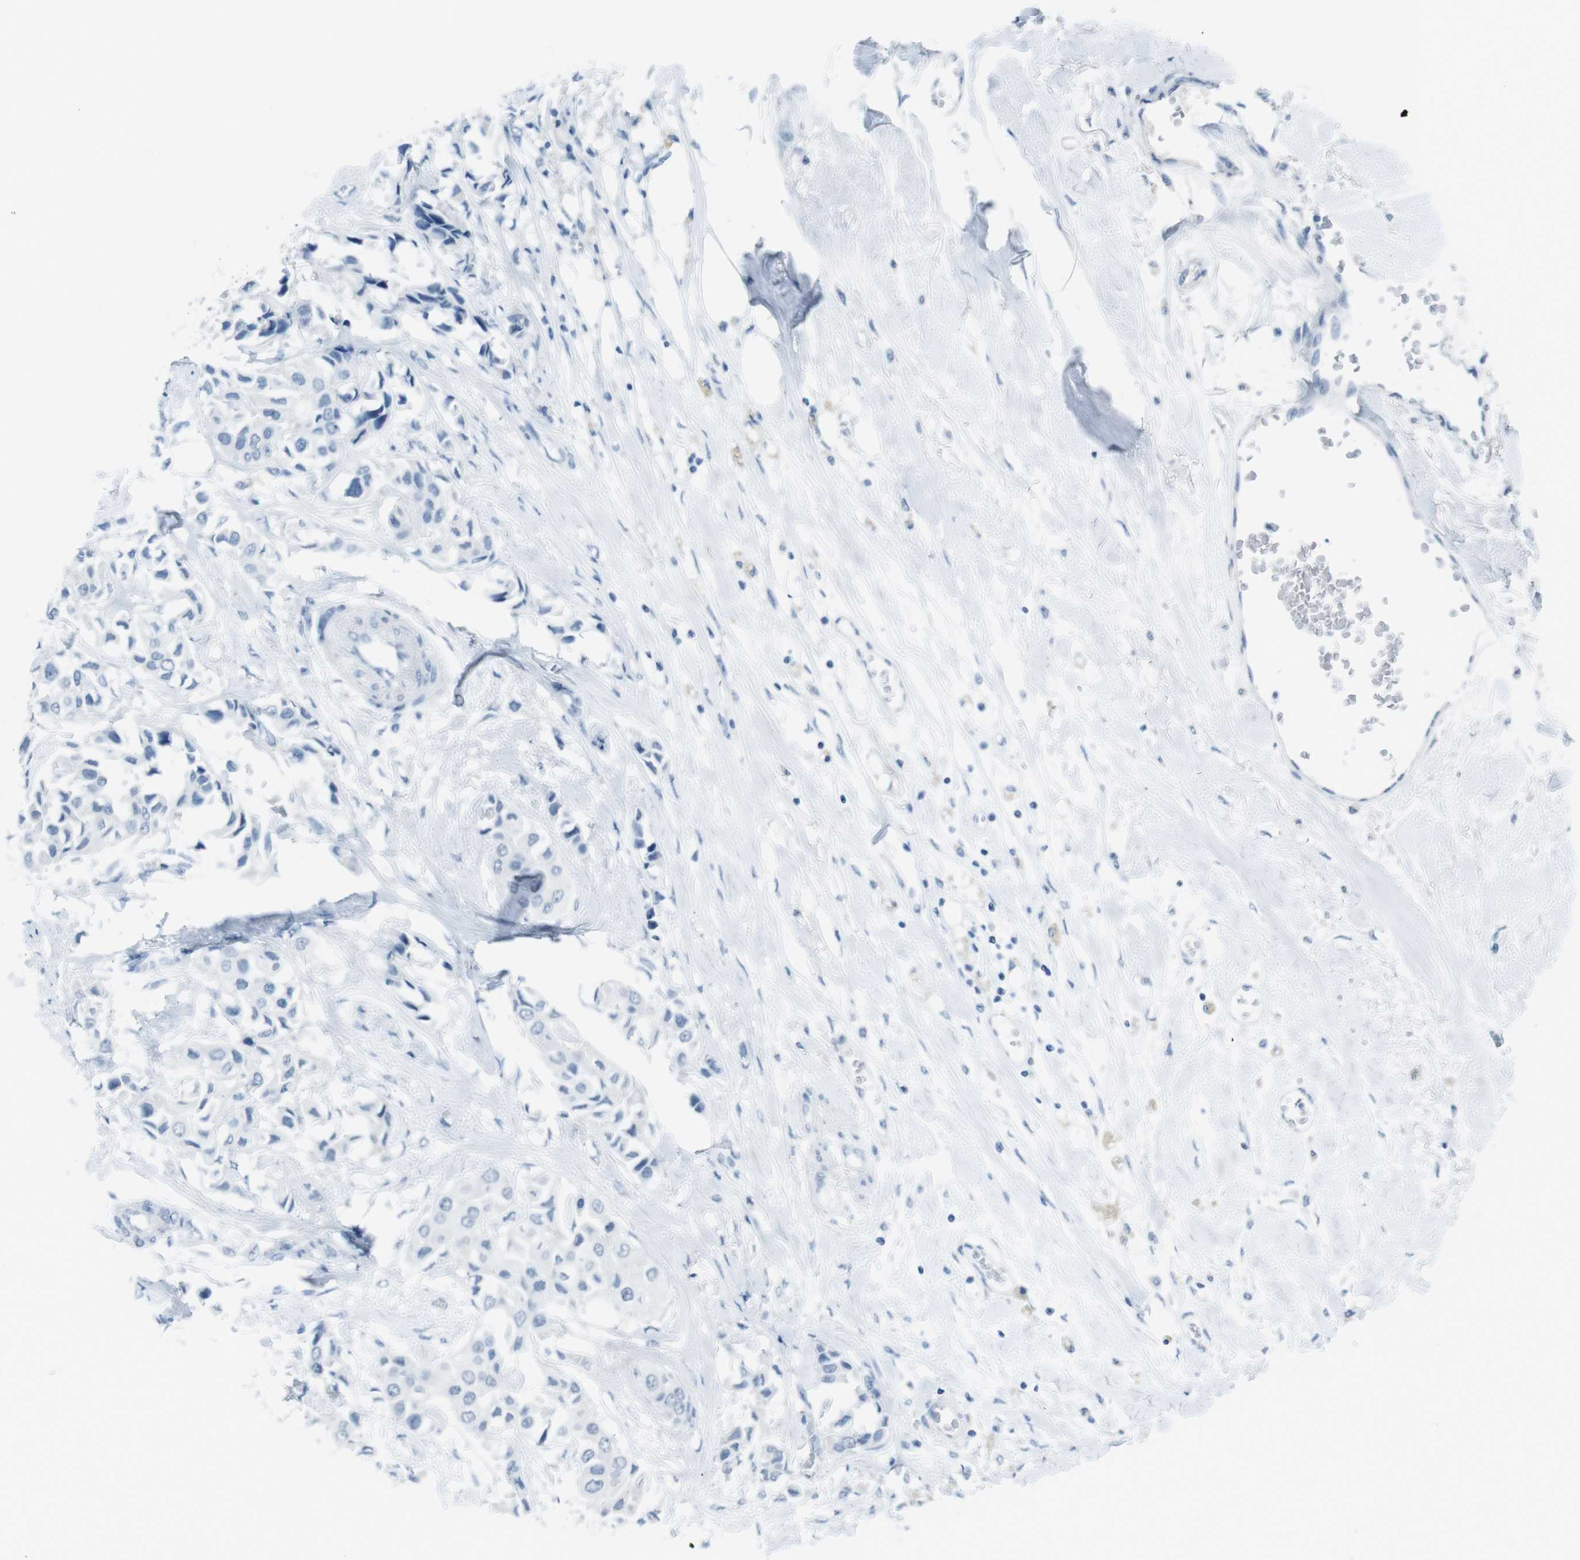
{"staining": {"intensity": "negative", "quantity": "none", "location": "none"}, "tissue": "breast cancer", "cell_type": "Tumor cells", "image_type": "cancer", "snomed": [{"axis": "morphology", "description": "Duct carcinoma"}, {"axis": "topography", "description": "Breast"}], "caption": "Immunohistochemical staining of breast cancer displays no significant expression in tumor cells.", "gene": "TMEM207", "patient": {"sex": "female", "age": 80}}